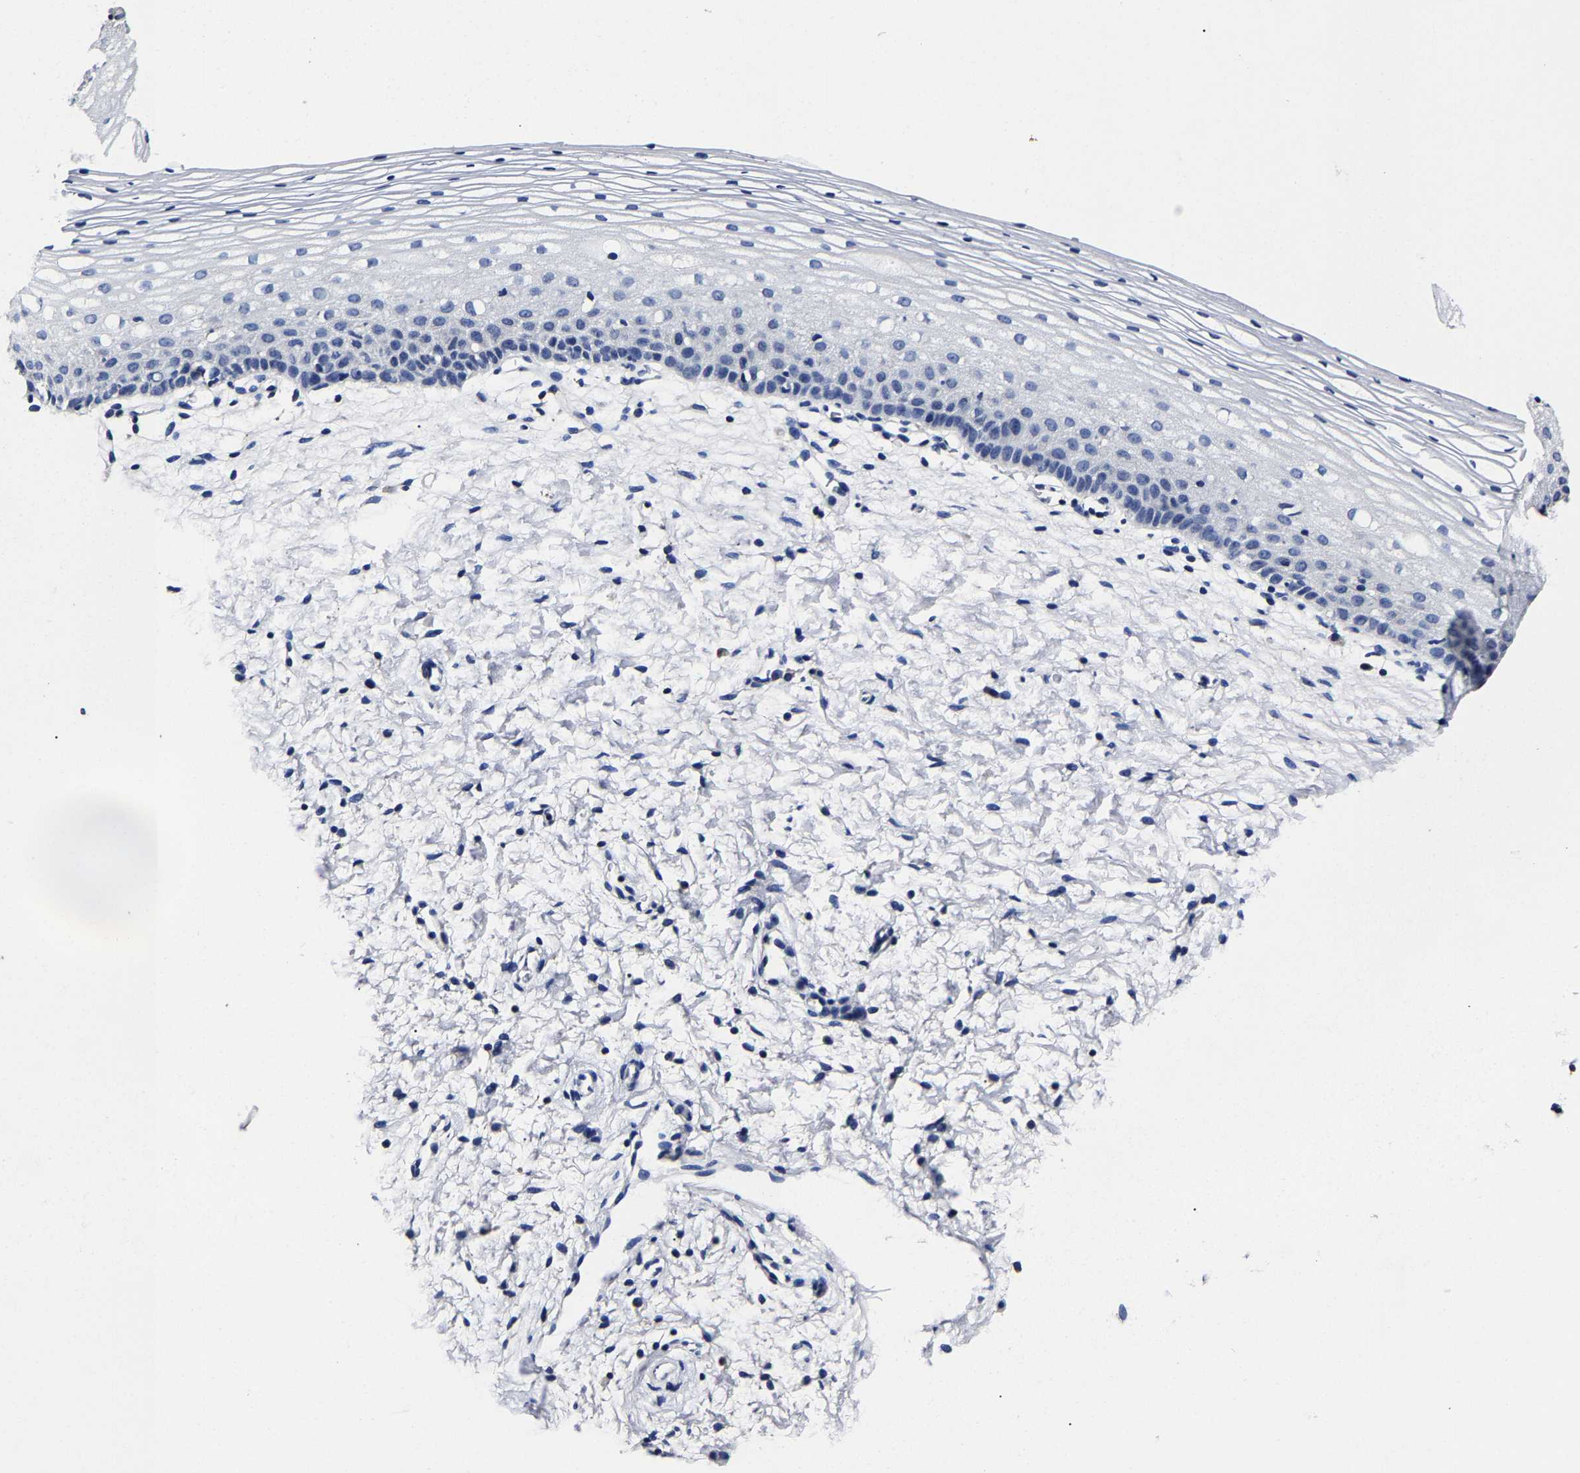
{"staining": {"intensity": "negative", "quantity": "none", "location": "none"}, "tissue": "cervix", "cell_type": "Glandular cells", "image_type": "normal", "snomed": [{"axis": "morphology", "description": "Normal tissue, NOS"}, {"axis": "topography", "description": "Cervix"}], "caption": "Immunohistochemistry image of unremarkable cervix: cervix stained with DAB (3,3'-diaminobenzidine) displays no significant protein expression in glandular cells.", "gene": "AKAP4", "patient": {"sex": "female", "age": 72}}